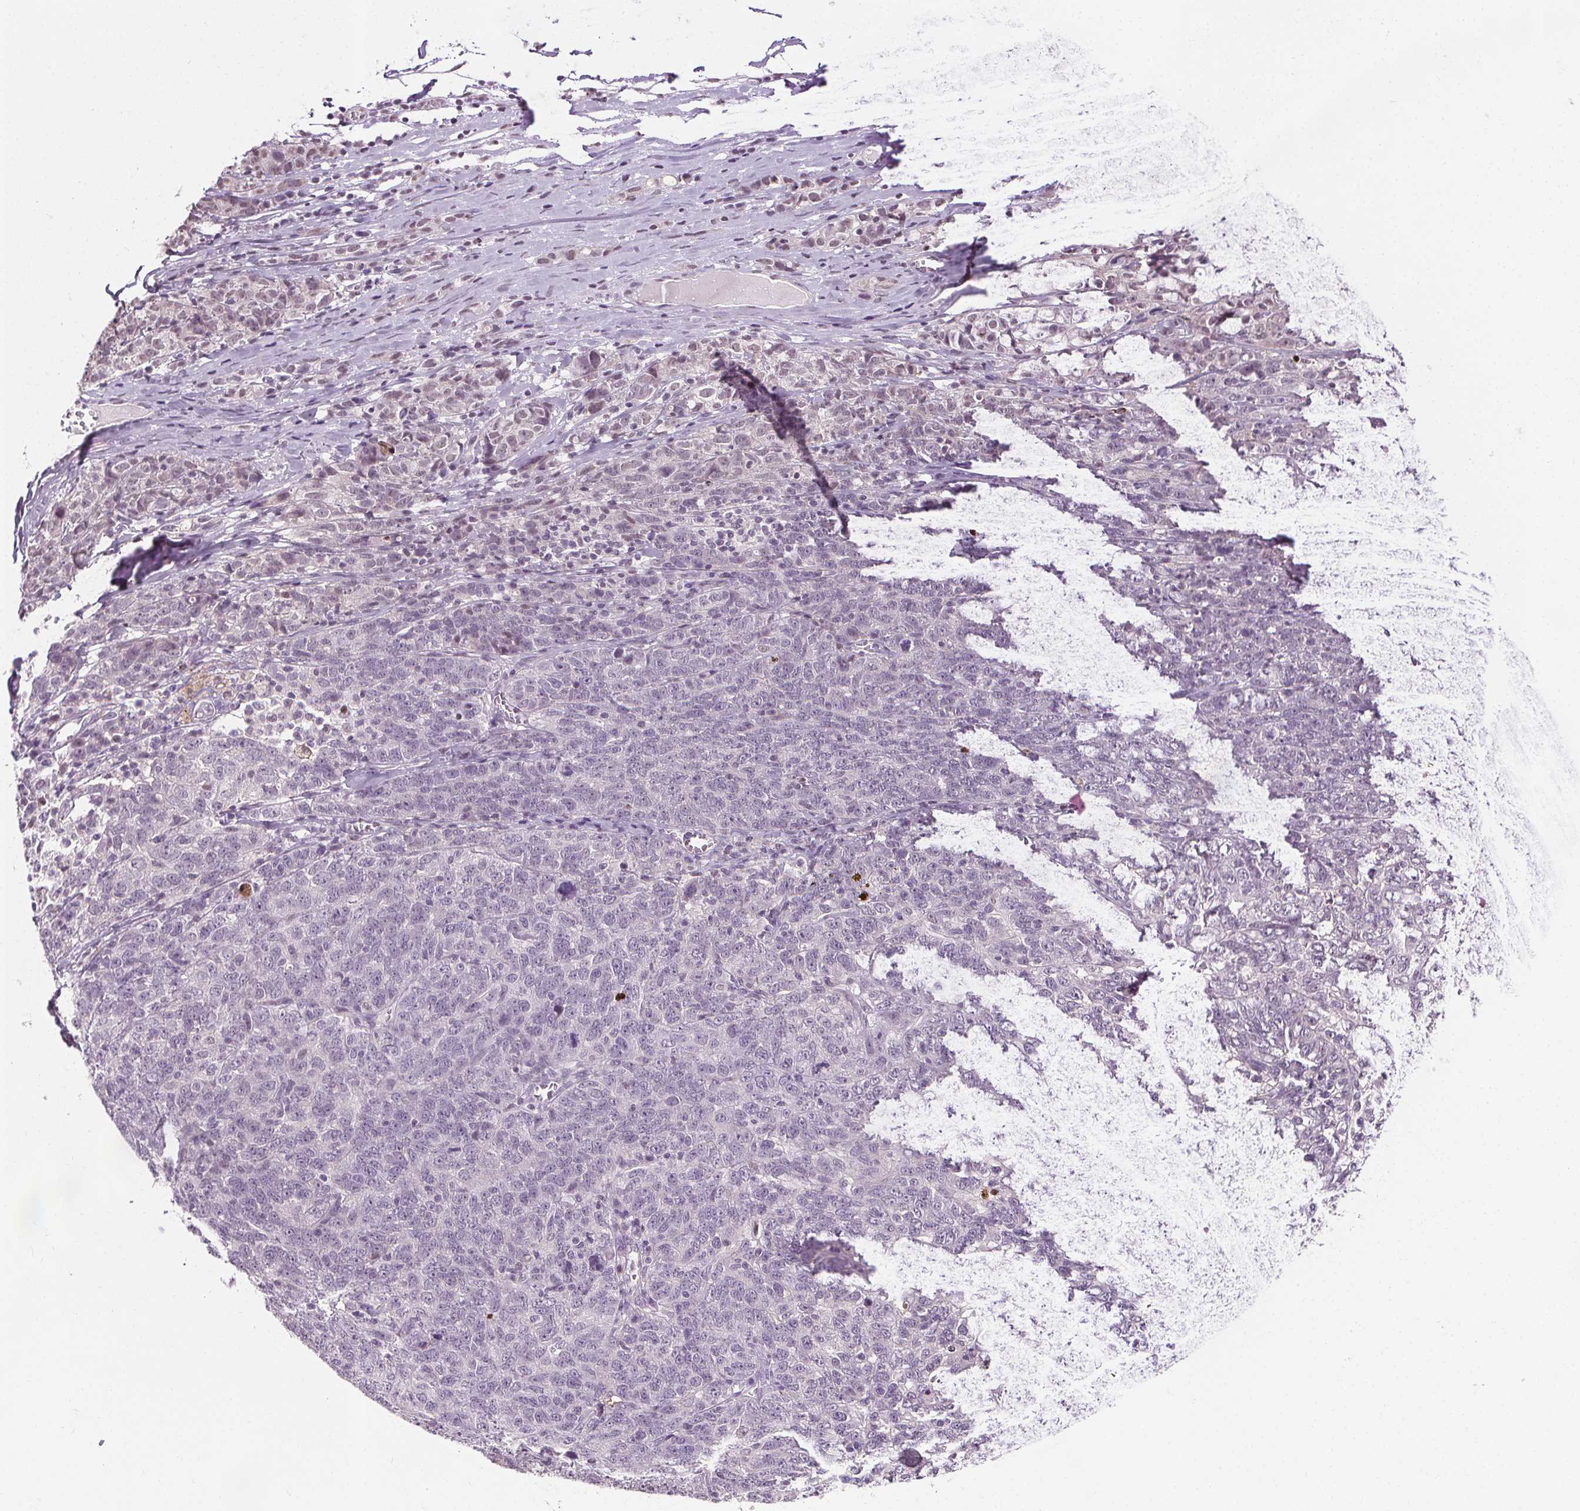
{"staining": {"intensity": "negative", "quantity": "none", "location": "none"}, "tissue": "ovarian cancer", "cell_type": "Tumor cells", "image_type": "cancer", "snomed": [{"axis": "morphology", "description": "Cystadenocarcinoma, serous, NOS"}, {"axis": "topography", "description": "Ovary"}], "caption": "This is an immunohistochemistry (IHC) histopathology image of human serous cystadenocarcinoma (ovarian). There is no expression in tumor cells.", "gene": "CEBPA", "patient": {"sex": "female", "age": 71}}